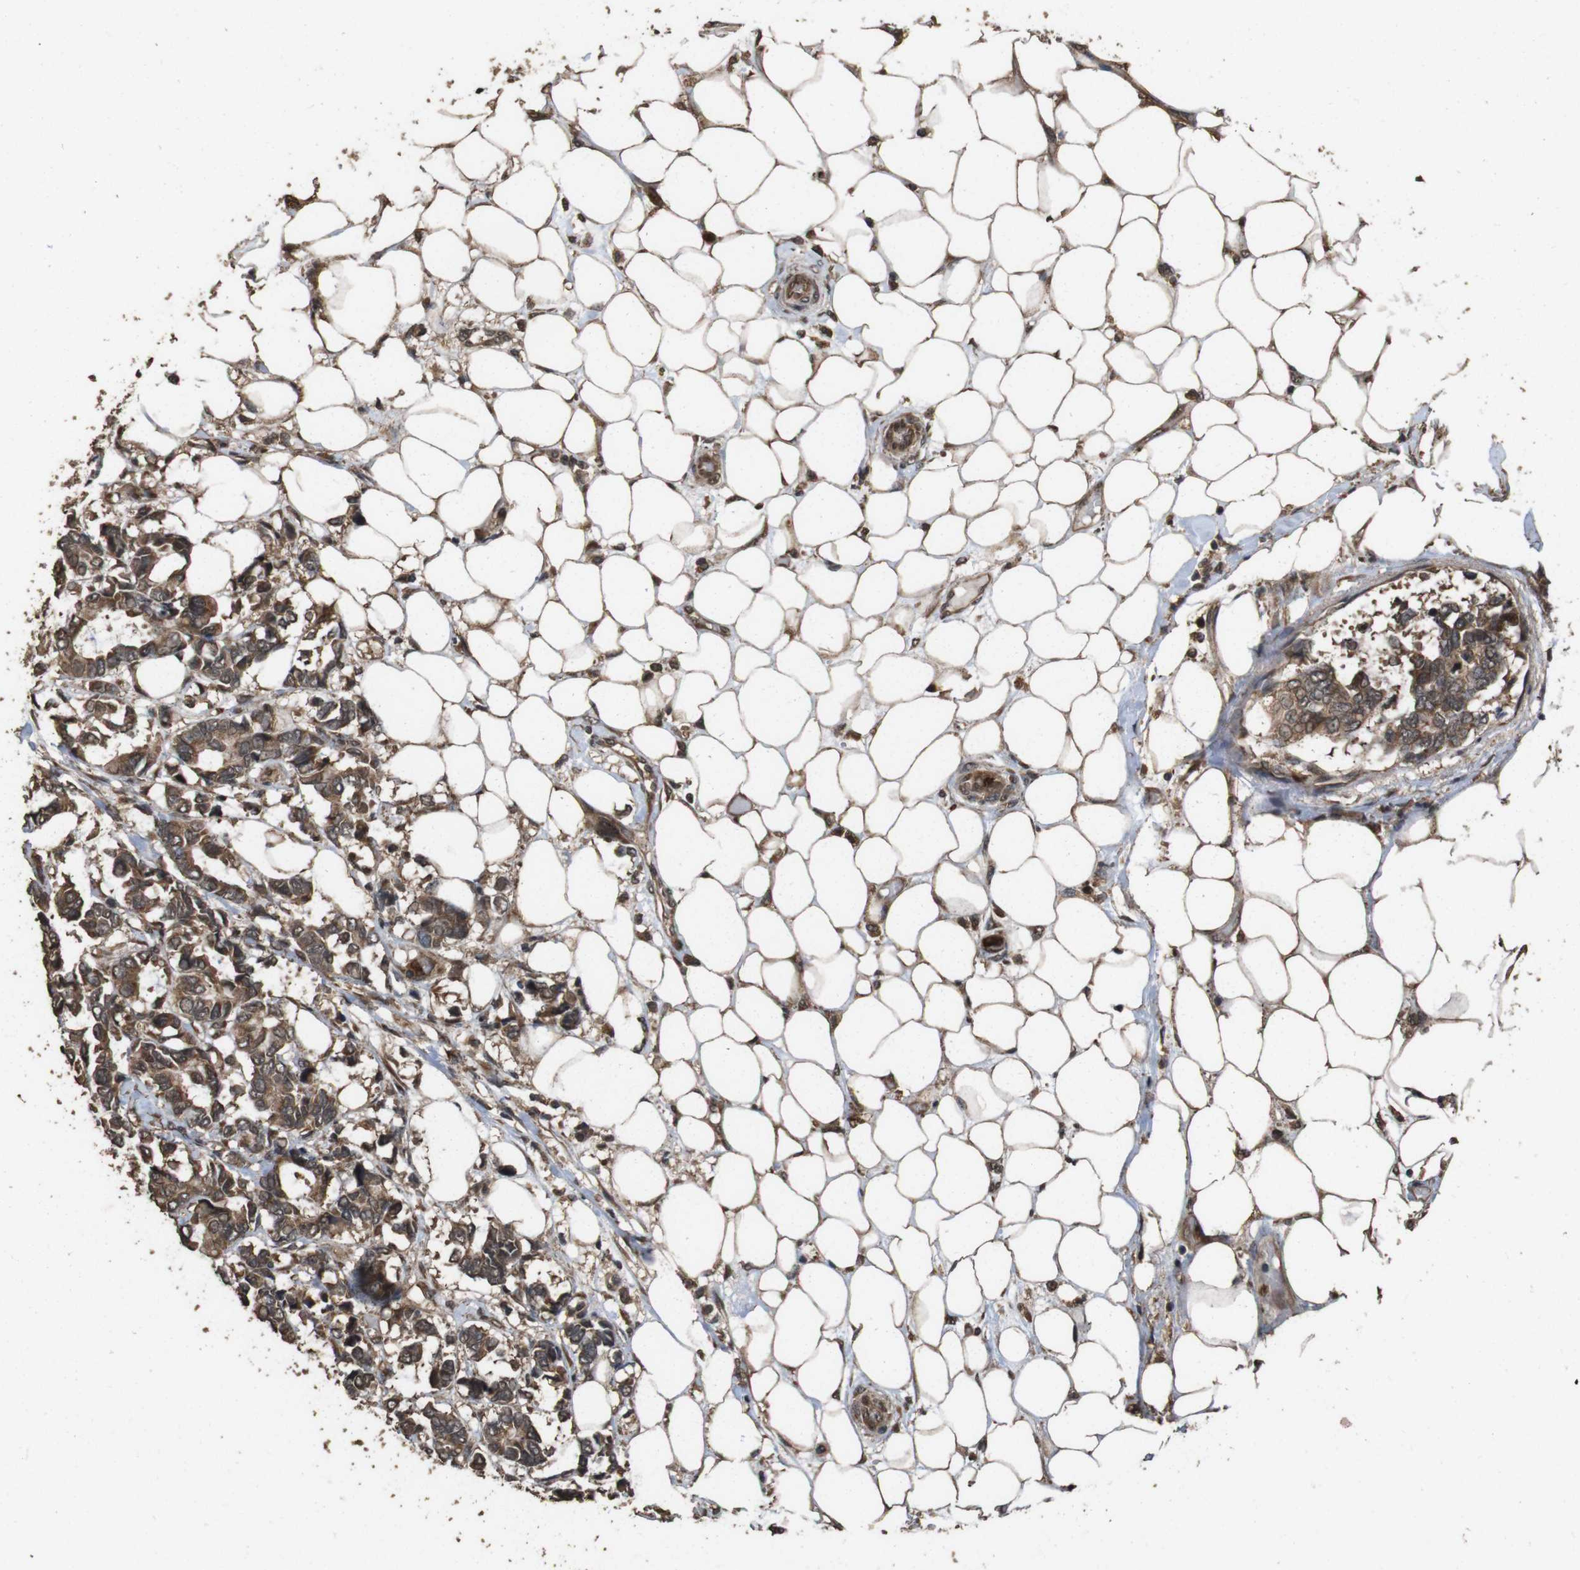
{"staining": {"intensity": "moderate", "quantity": ">75%", "location": "cytoplasmic/membranous"}, "tissue": "breast cancer", "cell_type": "Tumor cells", "image_type": "cancer", "snomed": [{"axis": "morphology", "description": "Duct carcinoma"}, {"axis": "topography", "description": "Breast"}], "caption": "A high-resolution micrograph shows immunohistochemistry staining of breast cancer, which shows moderate cytoplasmic/membranous expression in about >75% of tumor cells.", "gene": "RRAS2", "patient": {"sex": "female", "age": 87}}